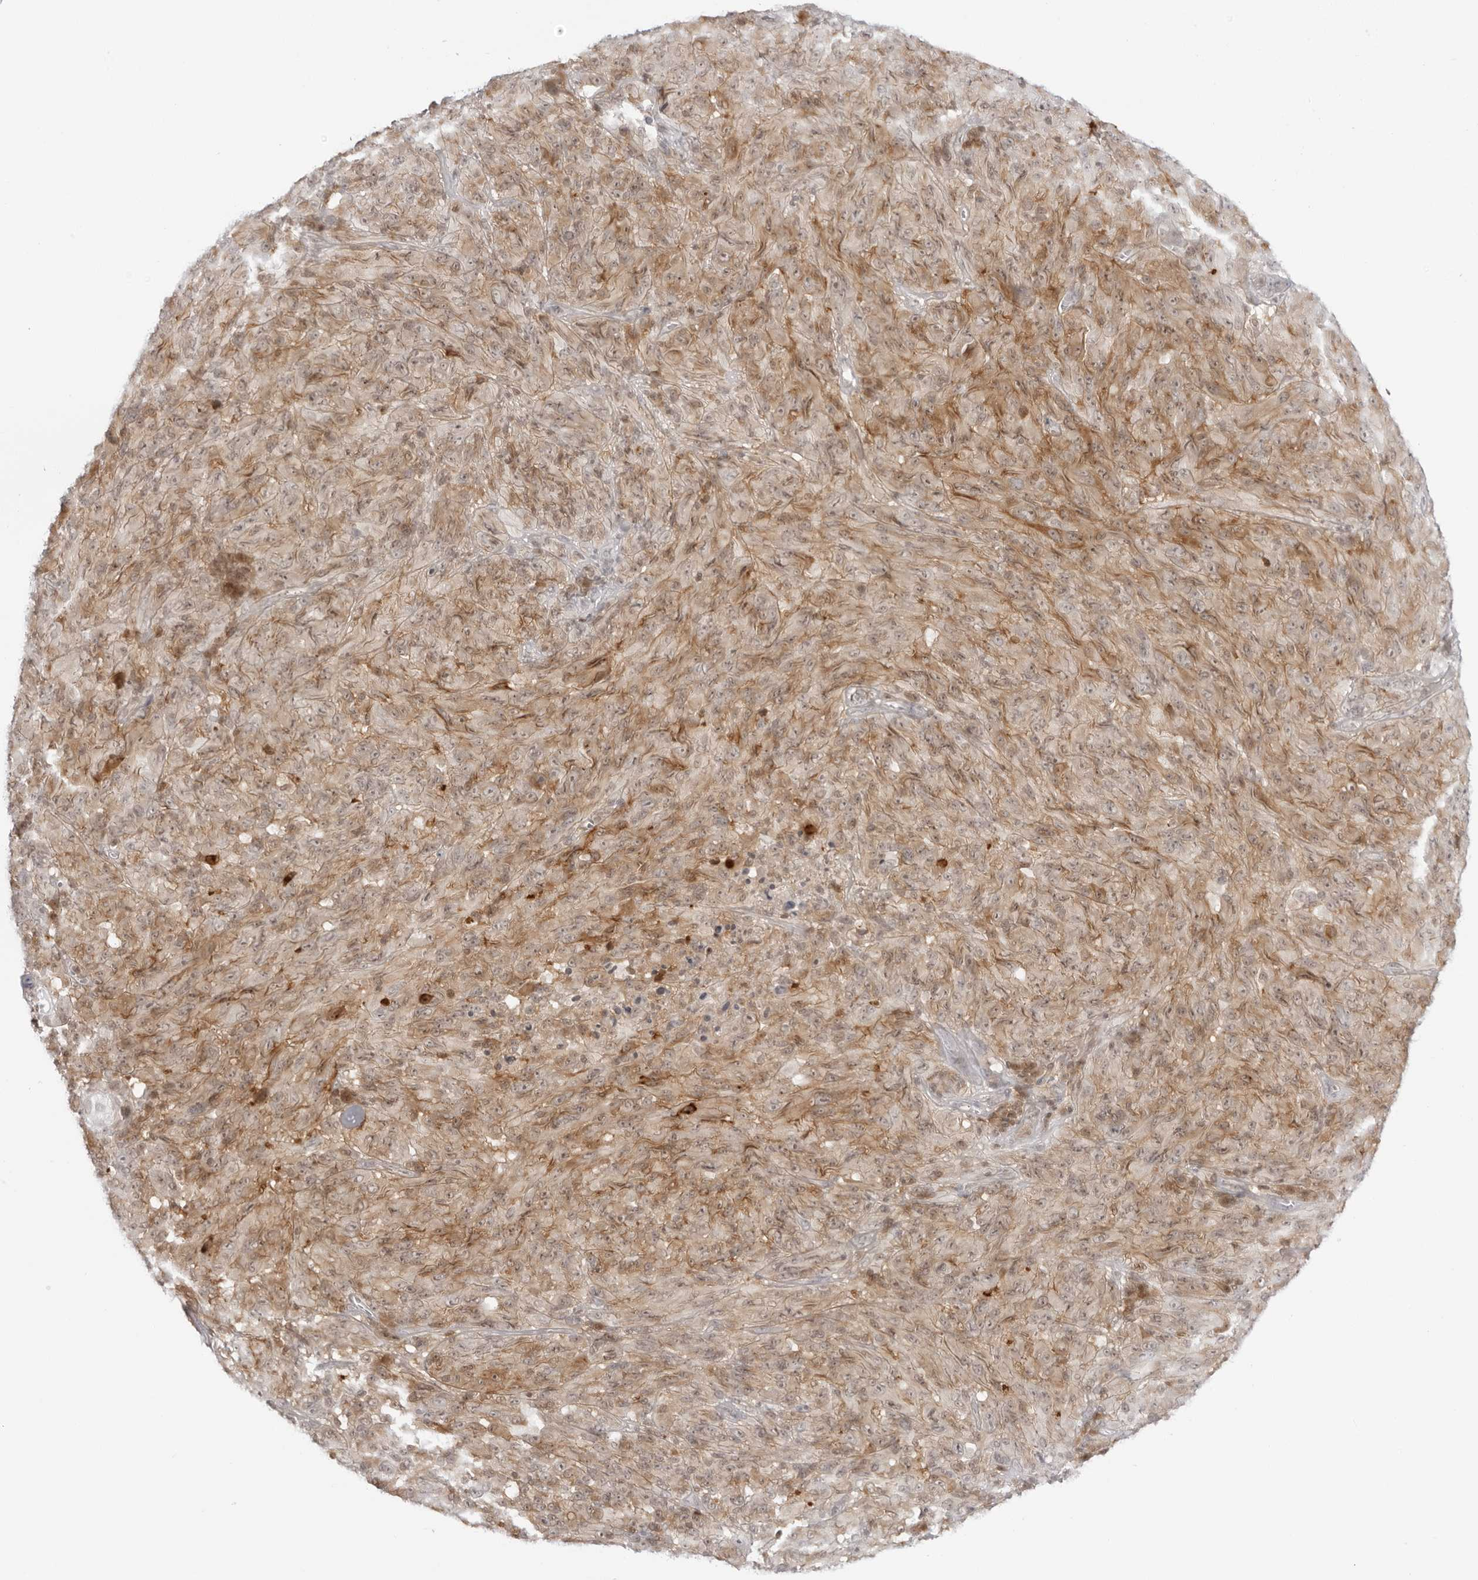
{"staining": {"intensity": "moderate", "quantity": "<25%", "location": "cytoplasmic/membranous,nuclear"}, "tissue": "melanoma", "cell_type": "Tumor cells", "image_type": "cancer", "snomed": [{"axis": "morphology", "description": "Malignant melanoma, NOS"}, {"axis": "topography", "description": "Skin of head"}], "caption": "Immunohistochemistry of human melanoma demonstrates low levels of moderate cytoplasmic/membranous and nuclear positivity in approximately <25% of tumor cells. The protein of interest is stained brown, and the nuclei are stained in blue (DAB (3,3'-diaminobenzidine) IHC with brightfield microscopy, high magnification).", "gene": "RNF146", "patient": {"sex": "male", "age": 96}}